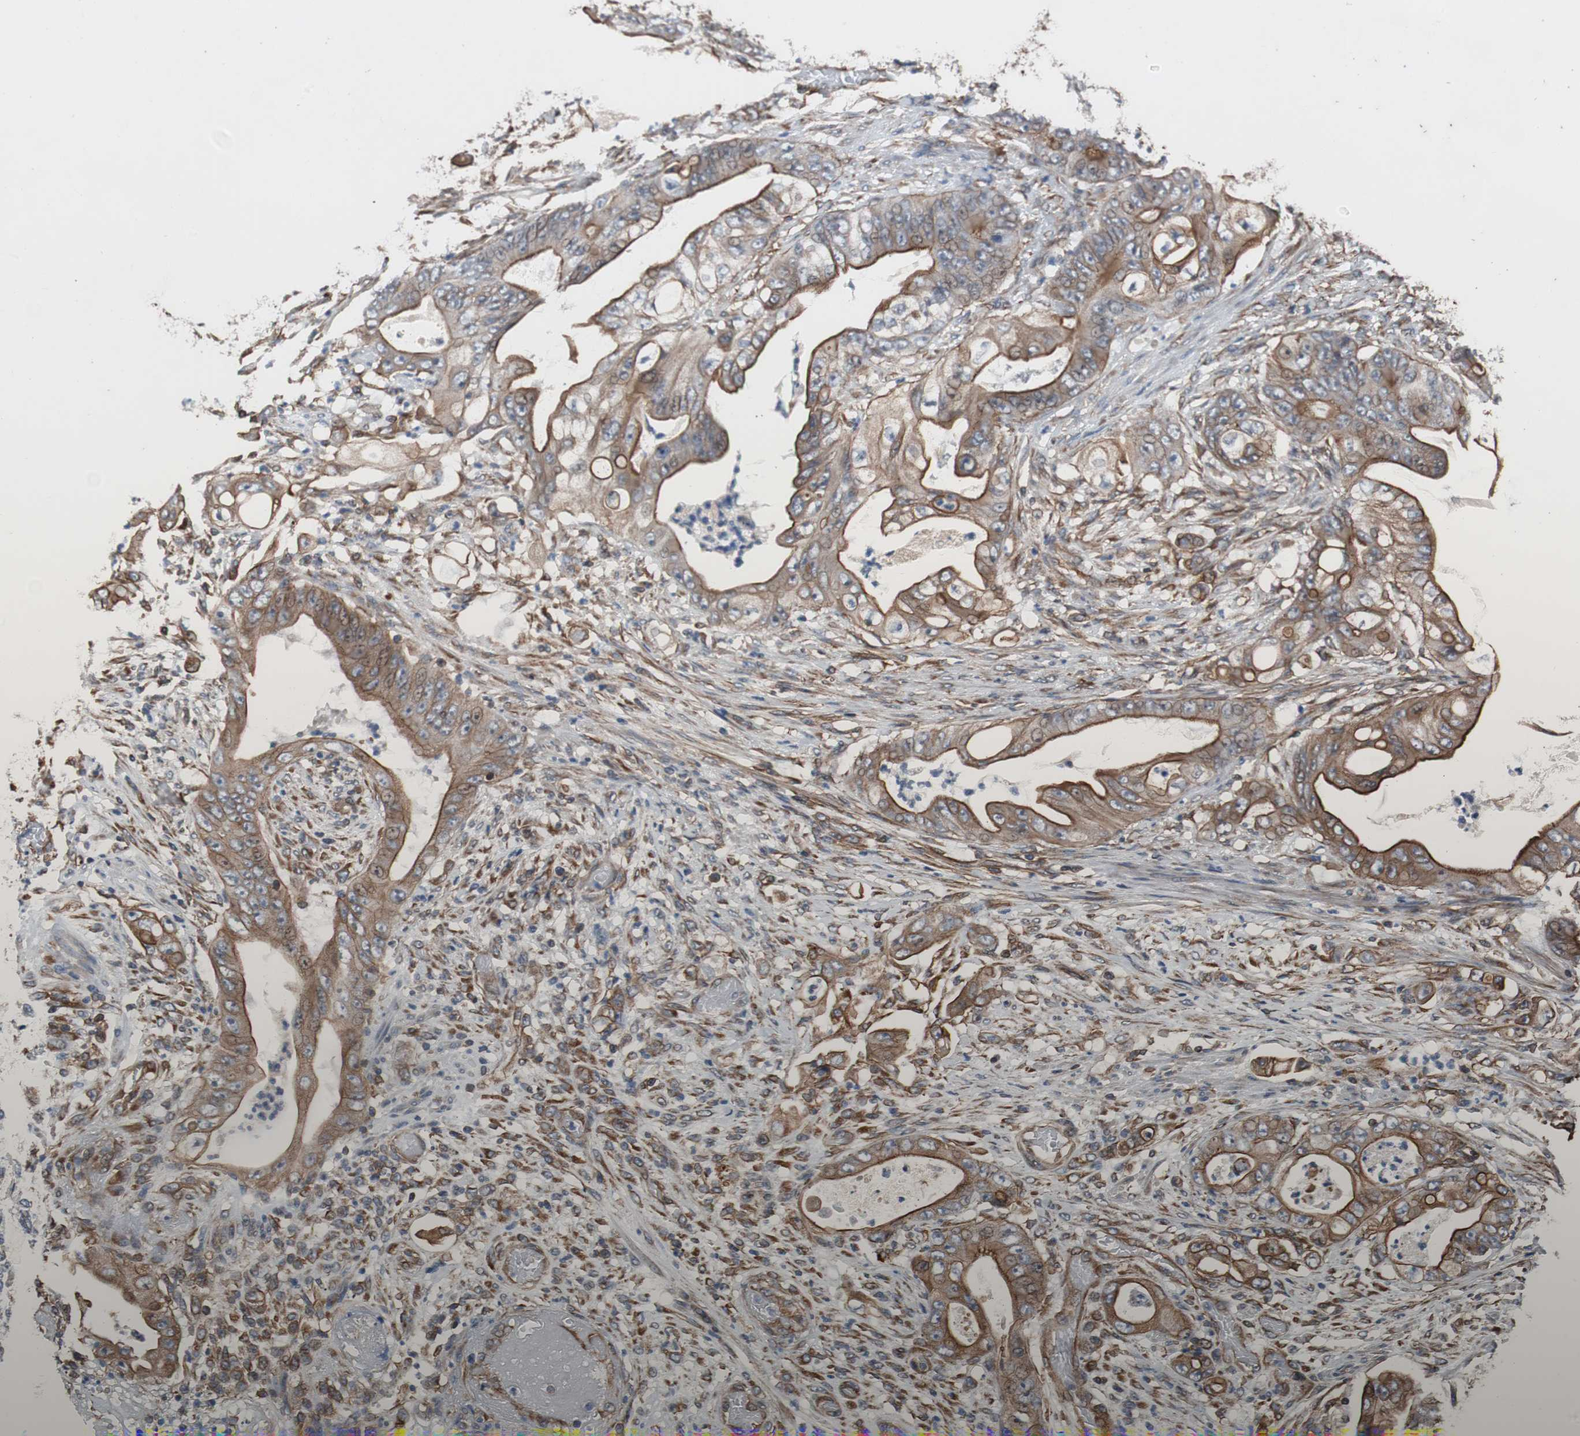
{"staining": {"intensity": "moderate", "quantity": "25%-75%", "location": "cytoplasmic/membranous"}, "tissue": "stomach cancer", "cell_type": "Tumor cells", "image_type": "cancer", "snomed": [{"axis": "morphology", "description": "Adenocarcinoma, NOS"}, {"axis": "topography", "description": "Stomach"}], "caption": "The immunohistochemical stain shows moderate cytoplasmic/membranous positivity in tumor cells of stomach cancer tissue. (DAB (3,3'-diaminobenzidine) = brown stain, brightfield microscopy at high magnification).", "gene": "KIF3B", "patient": {"sex": "female", "age": 73}}